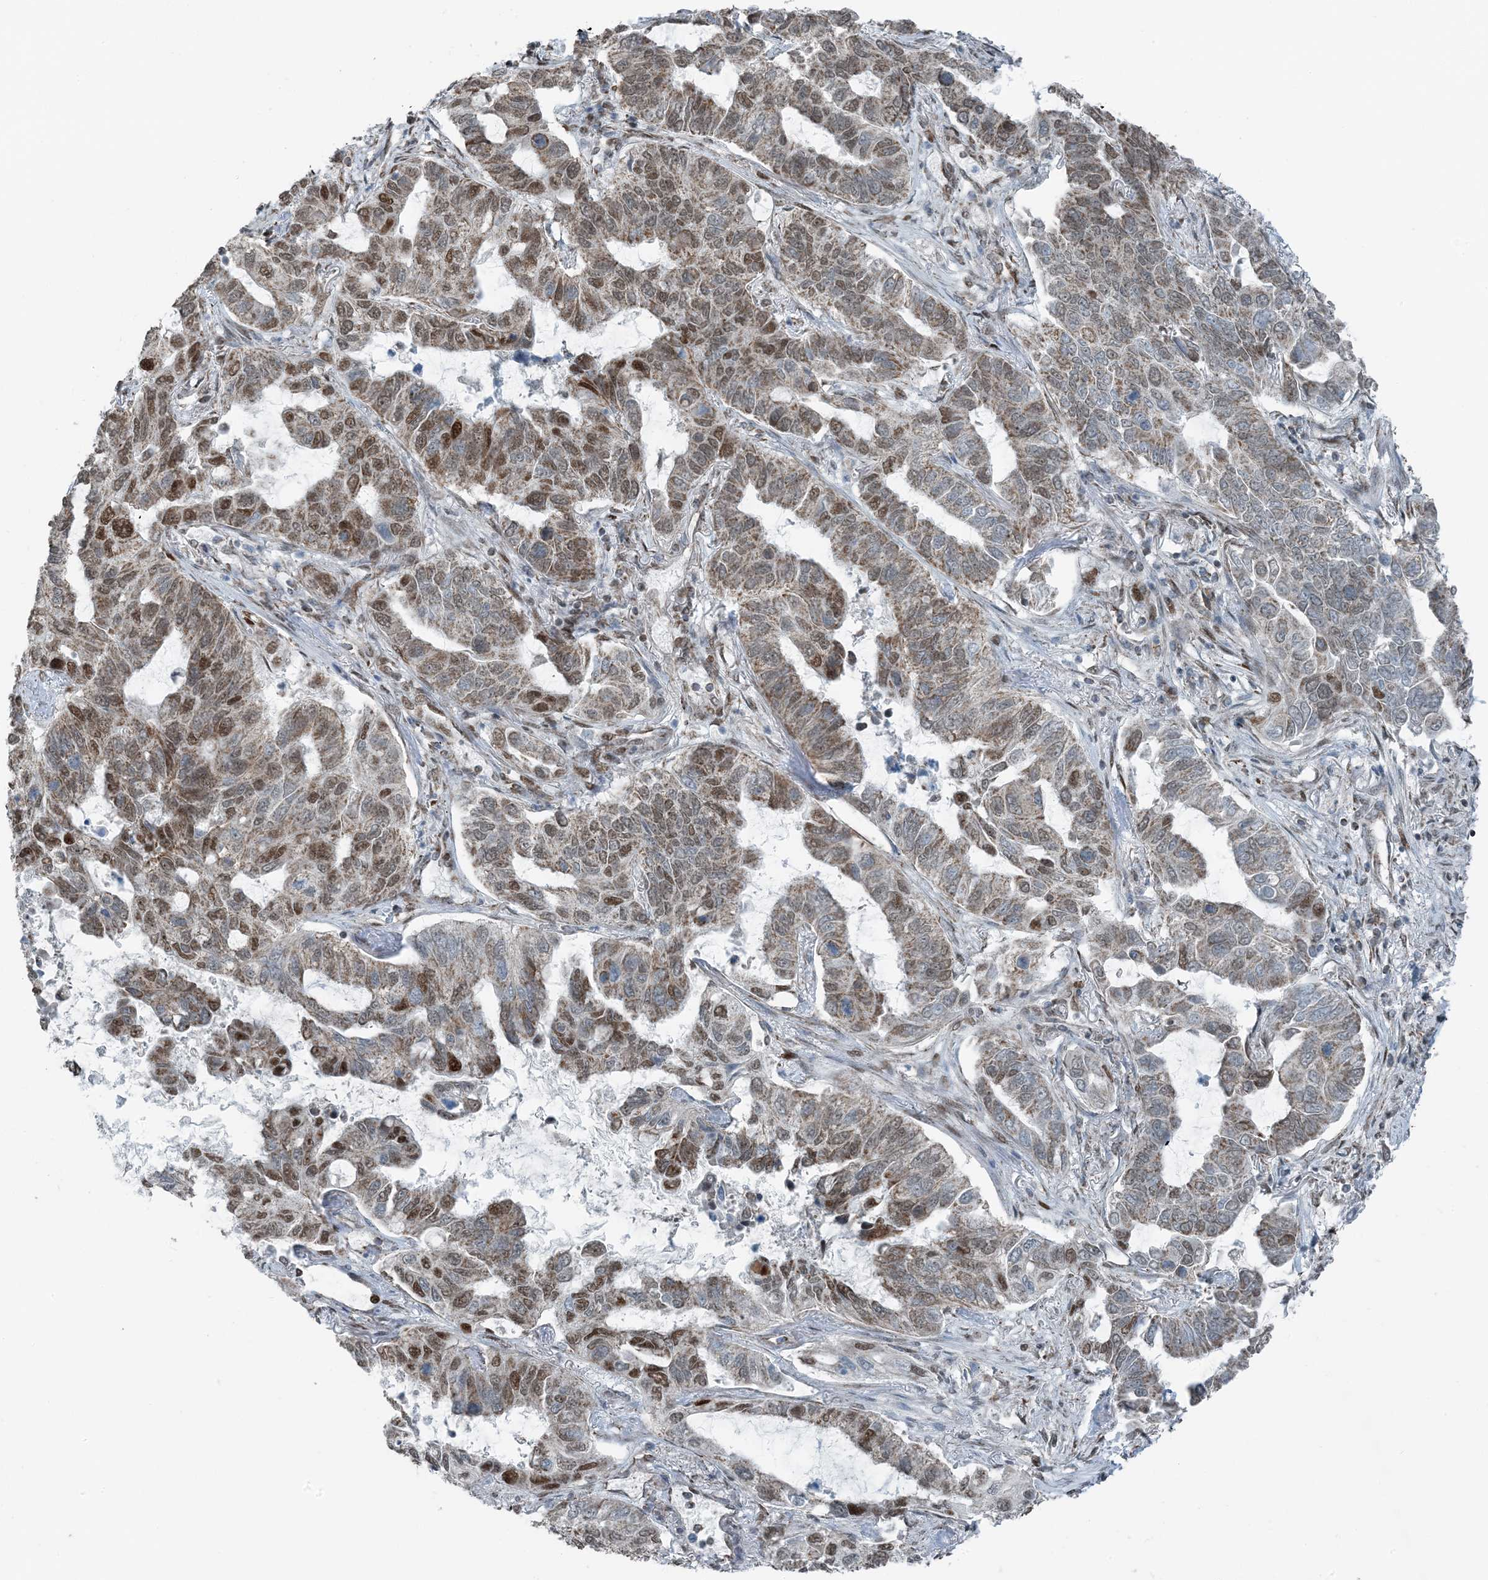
{"staining": {"intensity": "moderate", "quantity": ">75%", "location": "cytoplasmic/membranous,nuclear"}, "tissue": "lung cancer", "cell_type": "Tumor cells", "image_type": "cancer", "snomed": [{"axis": "morphology", "description": "Adenocarcinoma, NOS"}, {"axis": "topography", "description": "Lung"}], "caption": "Lung cancer was stained to show a protein in brown. There is medium levels of moderate cytoplasmic/membranous and nuclear staining in about >75% of tumor cells.", "gene": "PILRB", "patient": {"sex": "male", "age": 64}}